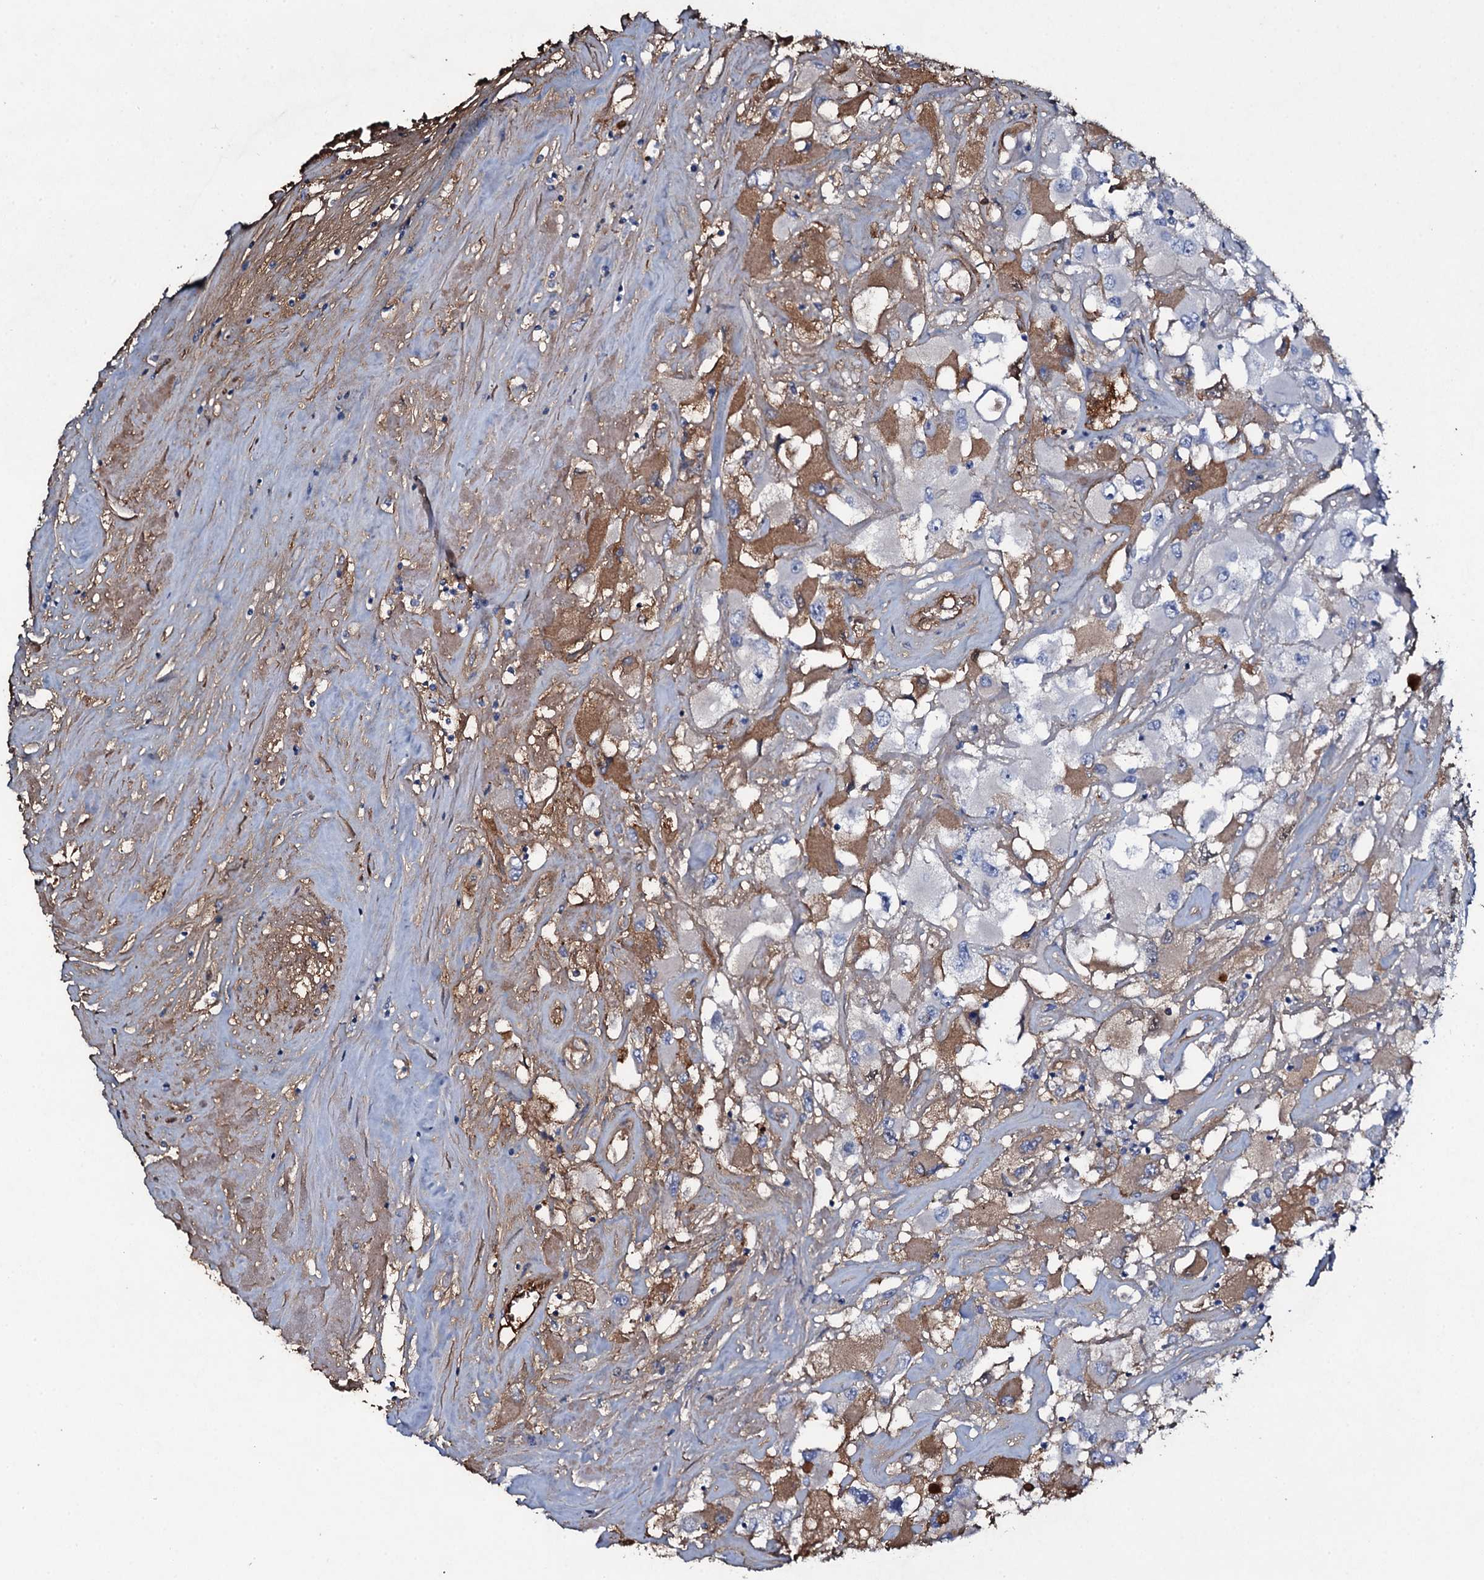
{"staining": {"intensity": "moderate", "quantity": "<25%", "location": "cytoplasmic/membranous"}, "tissue": "renal cancer", "cell_type": "Tumor cells", "image_type": "cancer", "snomed": [{"axis": "morphology", "description": "Adenocarcinoma, NOS"}, {"axis": "topography", "description": "Kidney"}], "caption": "Immunohistochemical staining of renal adenocarcinoma reveals moderate cytoplasmic/membranous protein positivity in about <25% of tumor cells.", "gene": "EDN1", "patient": {"sex": "female", "age": 52}}